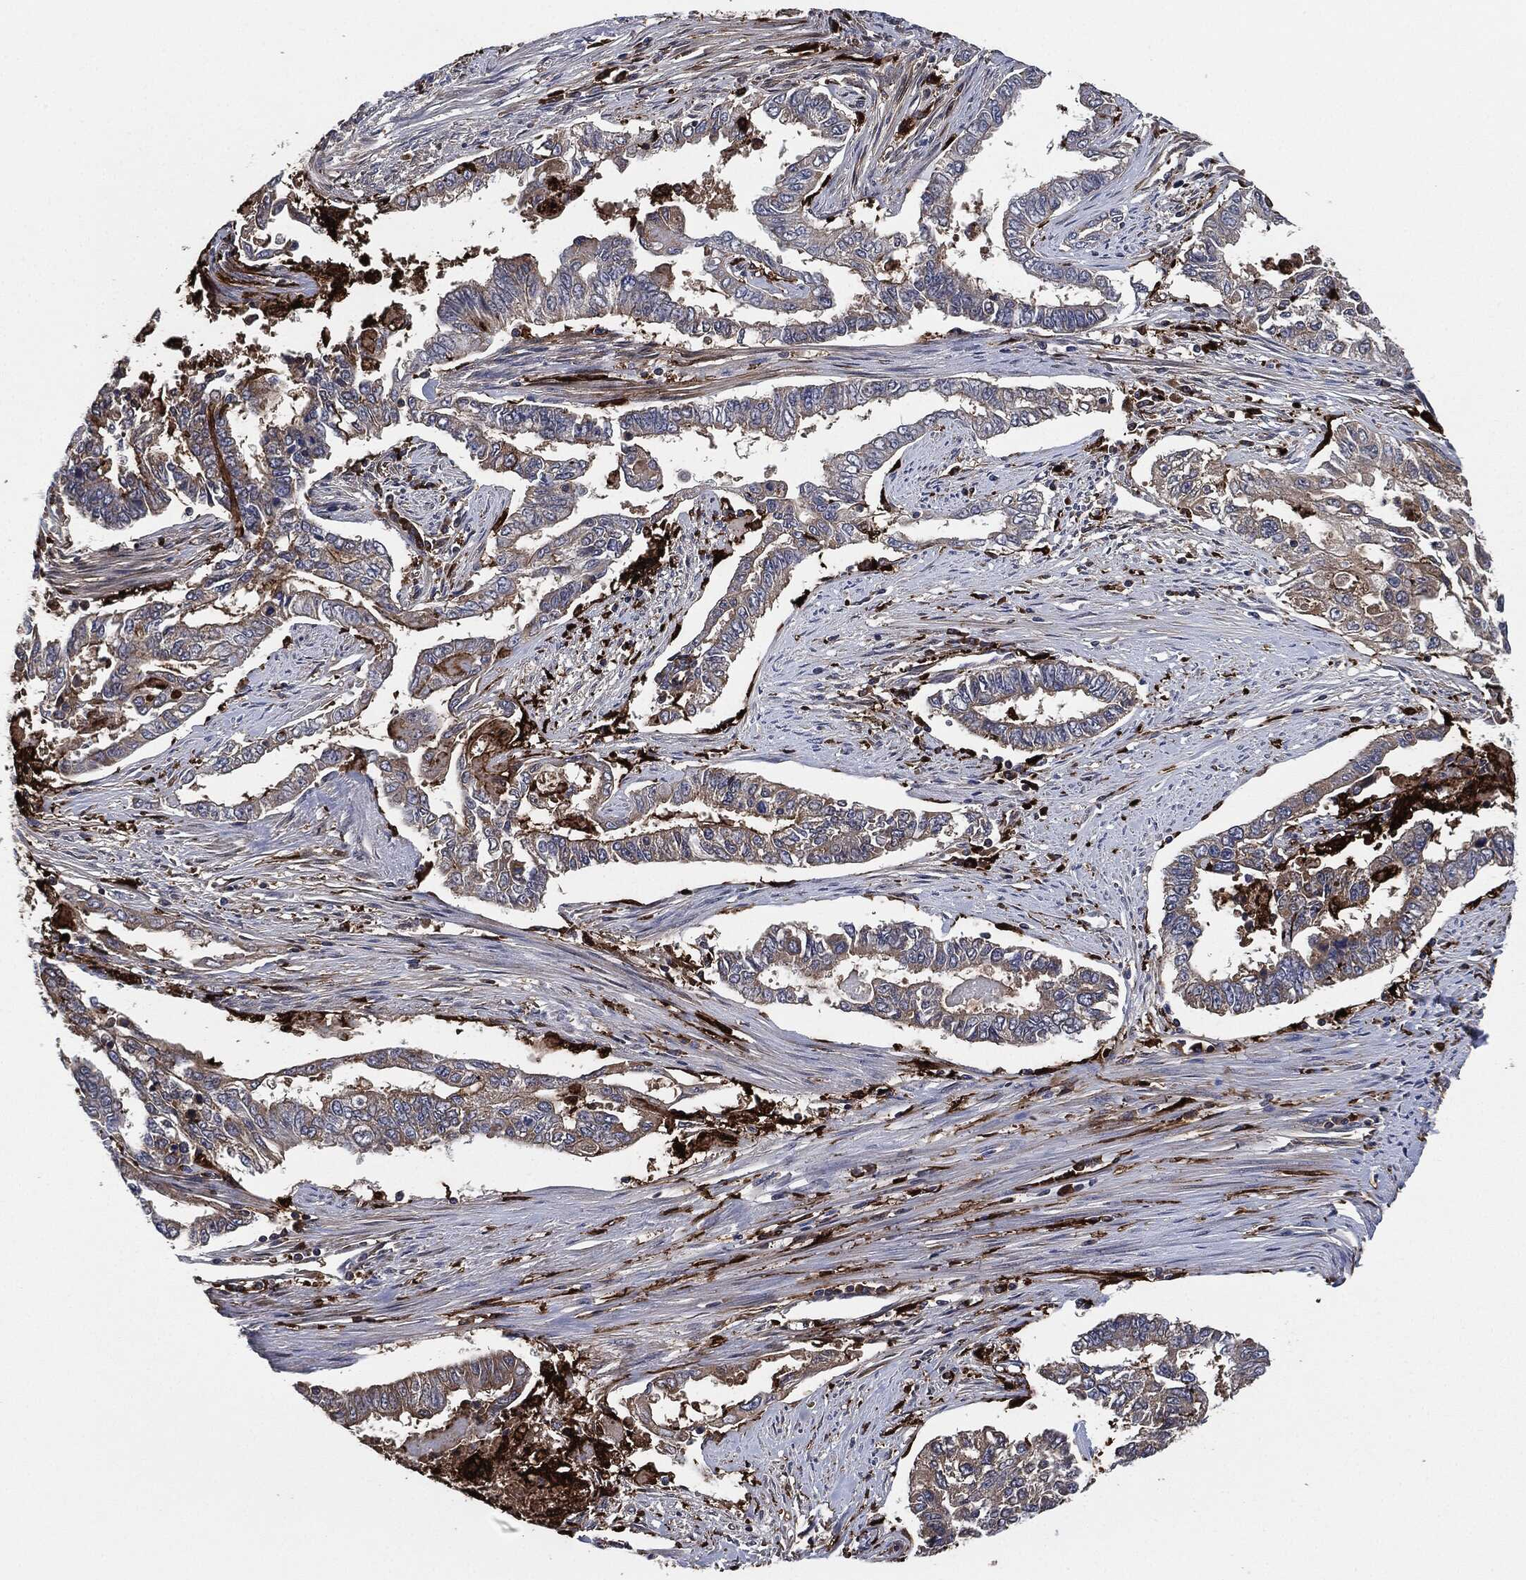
{"staining": {"intensity": "weak", "quantity": "25%-75%", "location": "cytoplasmic/membranous"}, "tissue": "endometrial cancer", "cell_type": "Tumor cells", "image_type": "cancer", "snomed": [{"axis": "morphology", "description": "Adenocarcinoma, NOS"}, {"axis": "topography", "description": "Uterus"}], "caption": "Brown immunohistochemical staining in endometrial adenocarcinoma displays weak cytoplasmic/membranous expression in about 25%-75% of tumor cells.", "gene": "TMEM11", "patient": {"sex": "female", "age": 59}}